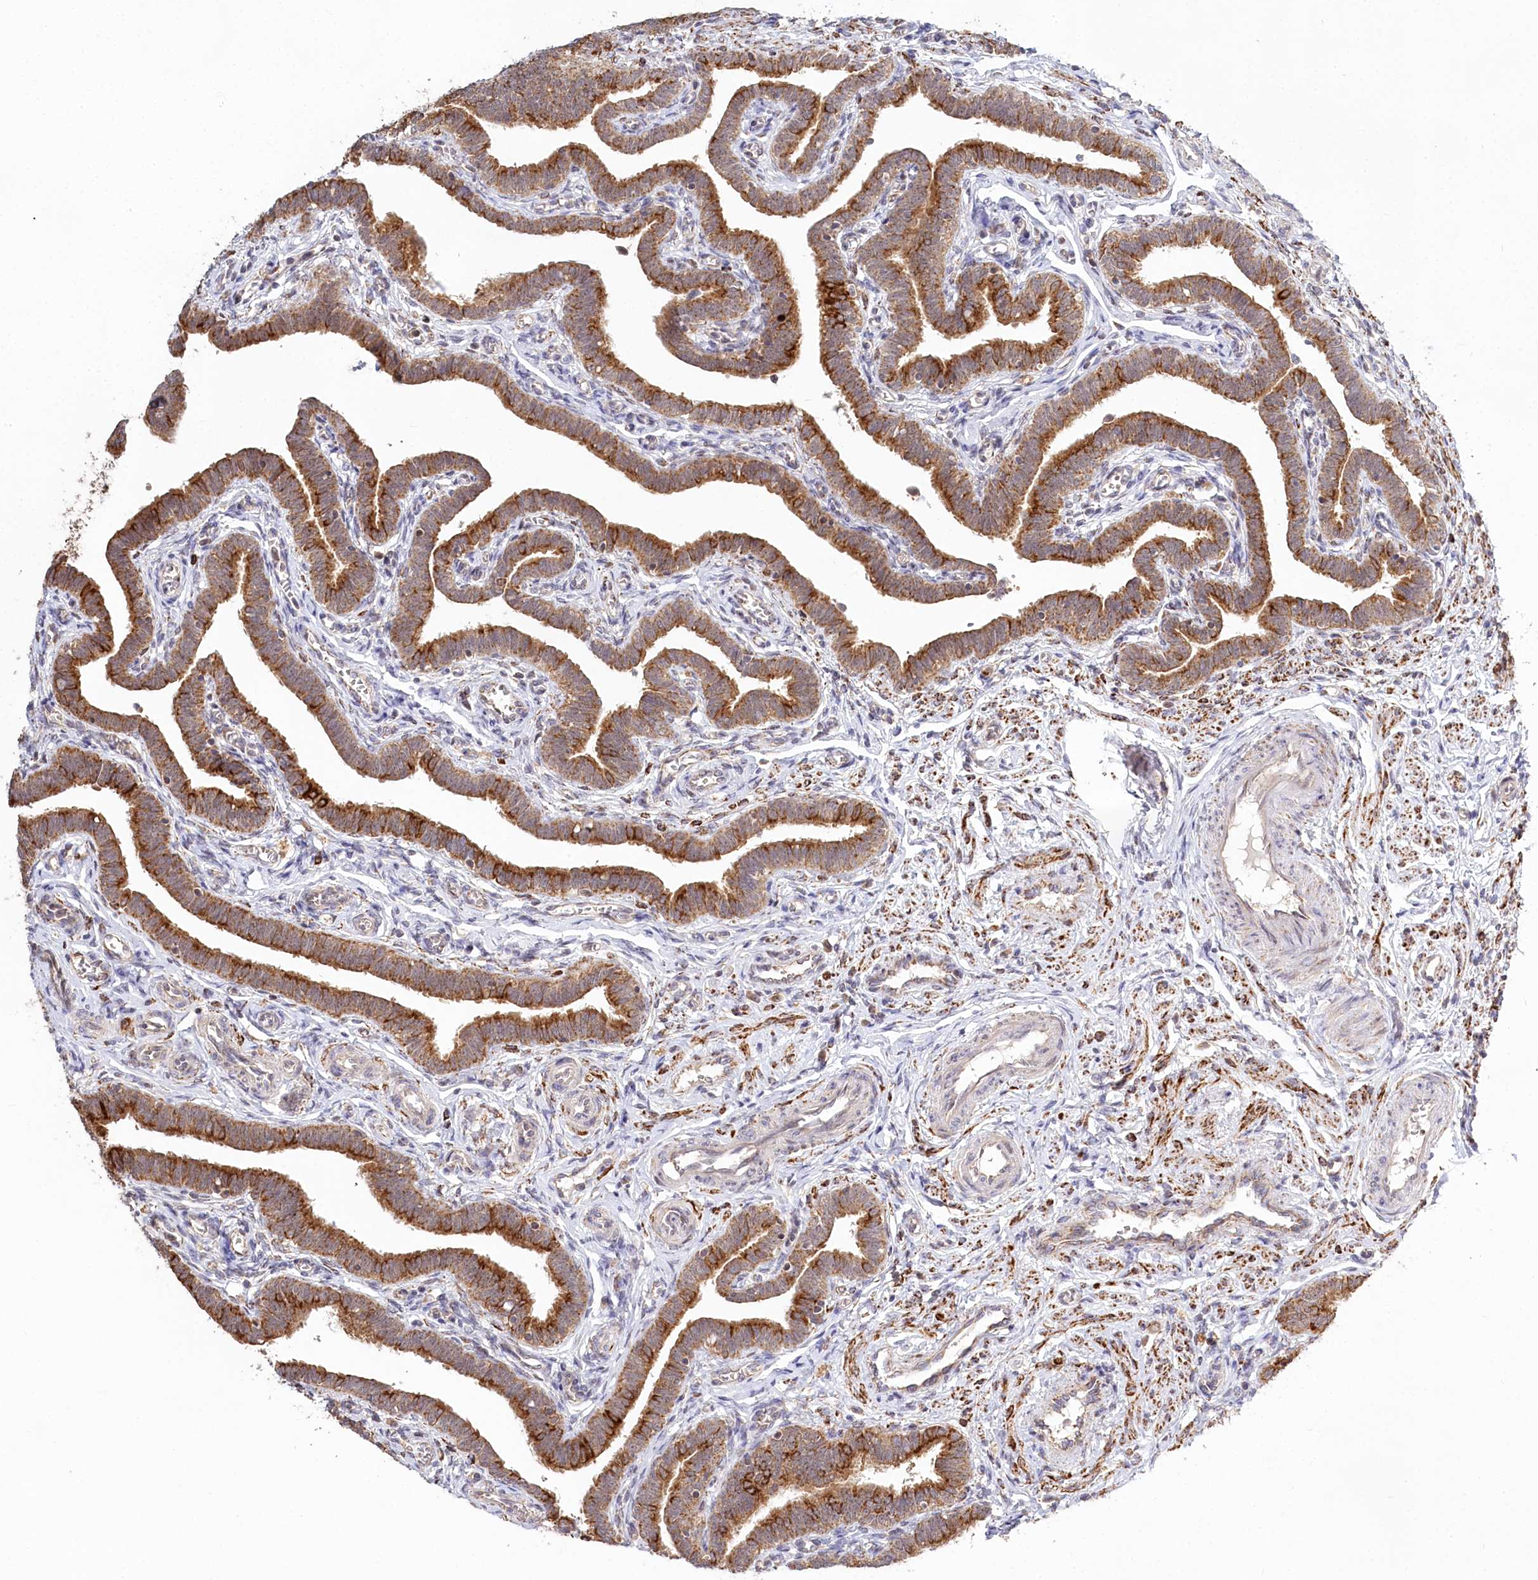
{"staining": {"intensity": "strong", "quantity": ">75%", "location": "cytoplasmic/membranous"}, "tissue": "fallopian tube", "cell_type": "Glandular cells", "image_type": "normal", "snomed": [{"axis": "morphology", "description": "Normal tissue, NOS"}, {"axis": "topography", "description": "Fallopian tube"}], "caption": "Immunohistochemical staining of unremarkable fallopian tube exhibits >75% levels of strong cytoplasmic/membranous protein expression in about >75% of glandular cells.", "gene": "RTN4IP1", "patient": {"sex": "female", "age": 36}}